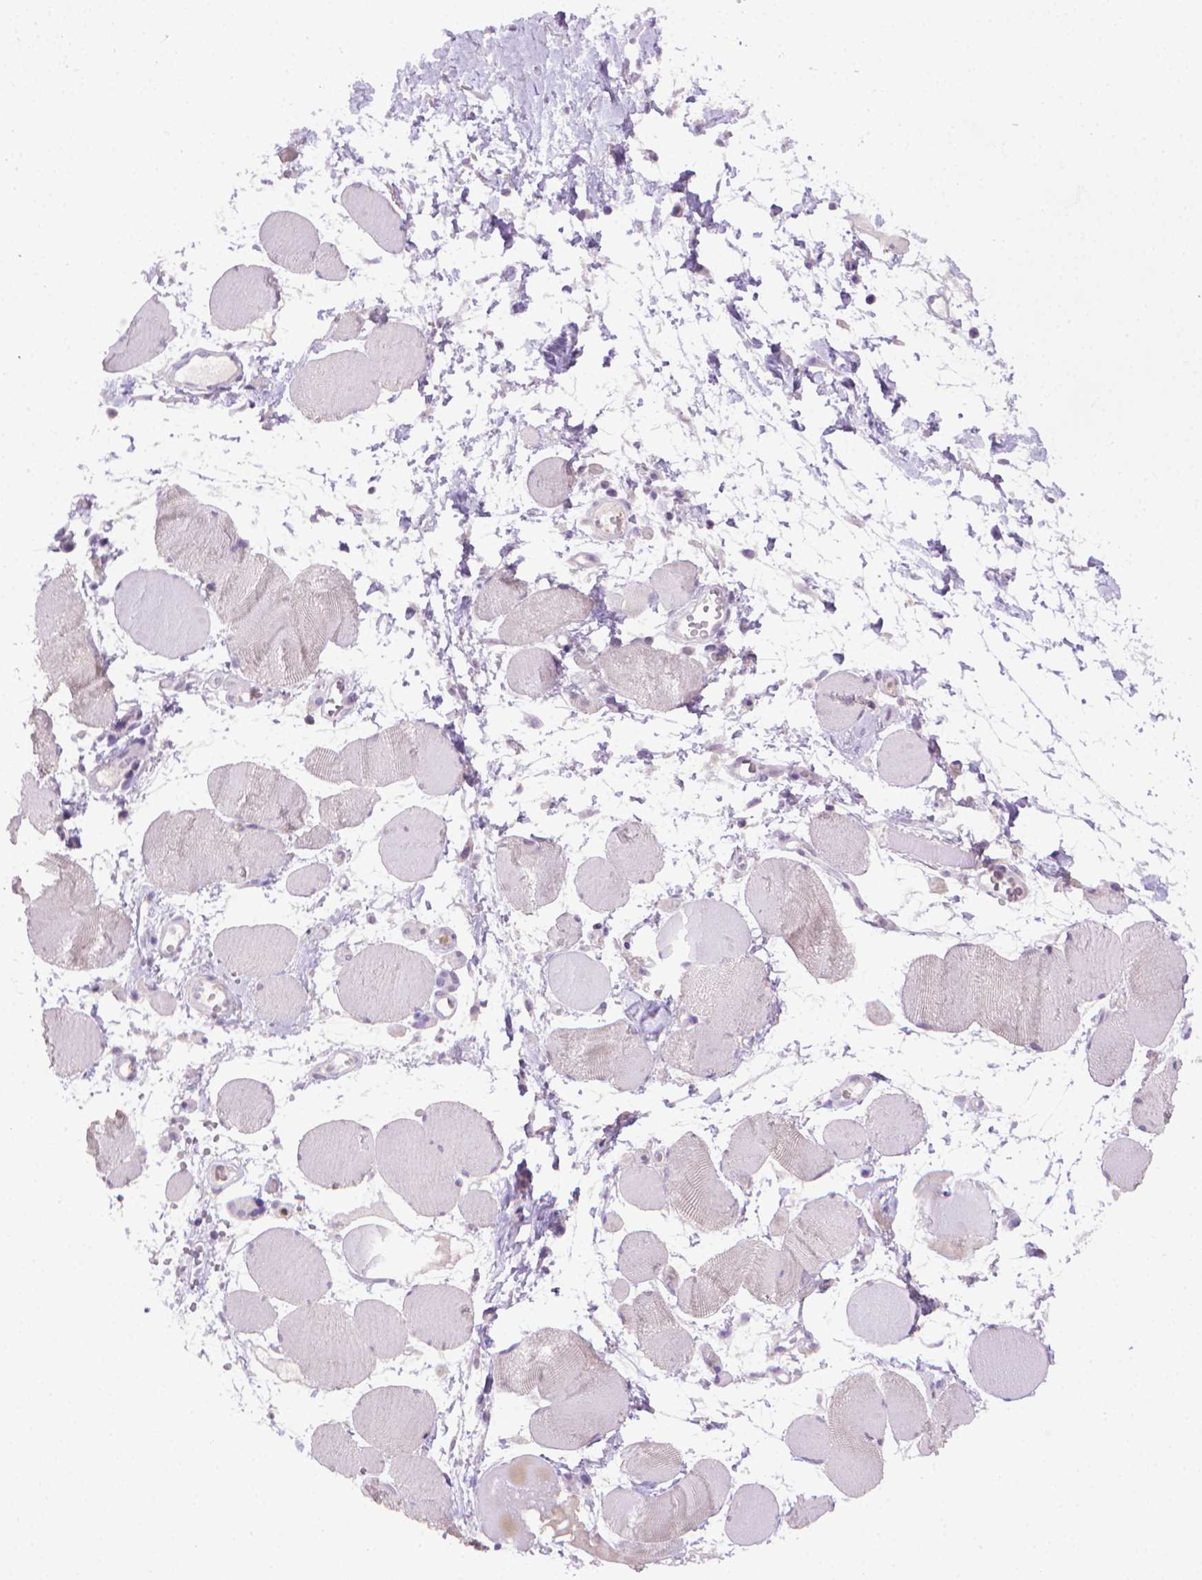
{"staining": {"intensity": "negative", "quantity": "none", "location": "none"}, "tissue": "skeletal muscle", "cell_type": "Myocytes", "image_type": "normal", "snomed": [{"axis": "morphology", "description": "Normal tissue, NOS"}, {"axis": "topography", "description": "Skeletal muscle"}], "caption": "IHC histopathology image of normal skeletal muscle: skeletal muscle stained with DAB (3,3'-diaminobenzidine) exhibits no significant protein positivity in myocytes. (DAB immunohistochemistry with hematoxylin counter stain).", "gene": "CDKN2D", "patient": {"sex": "female", "age": 75}}